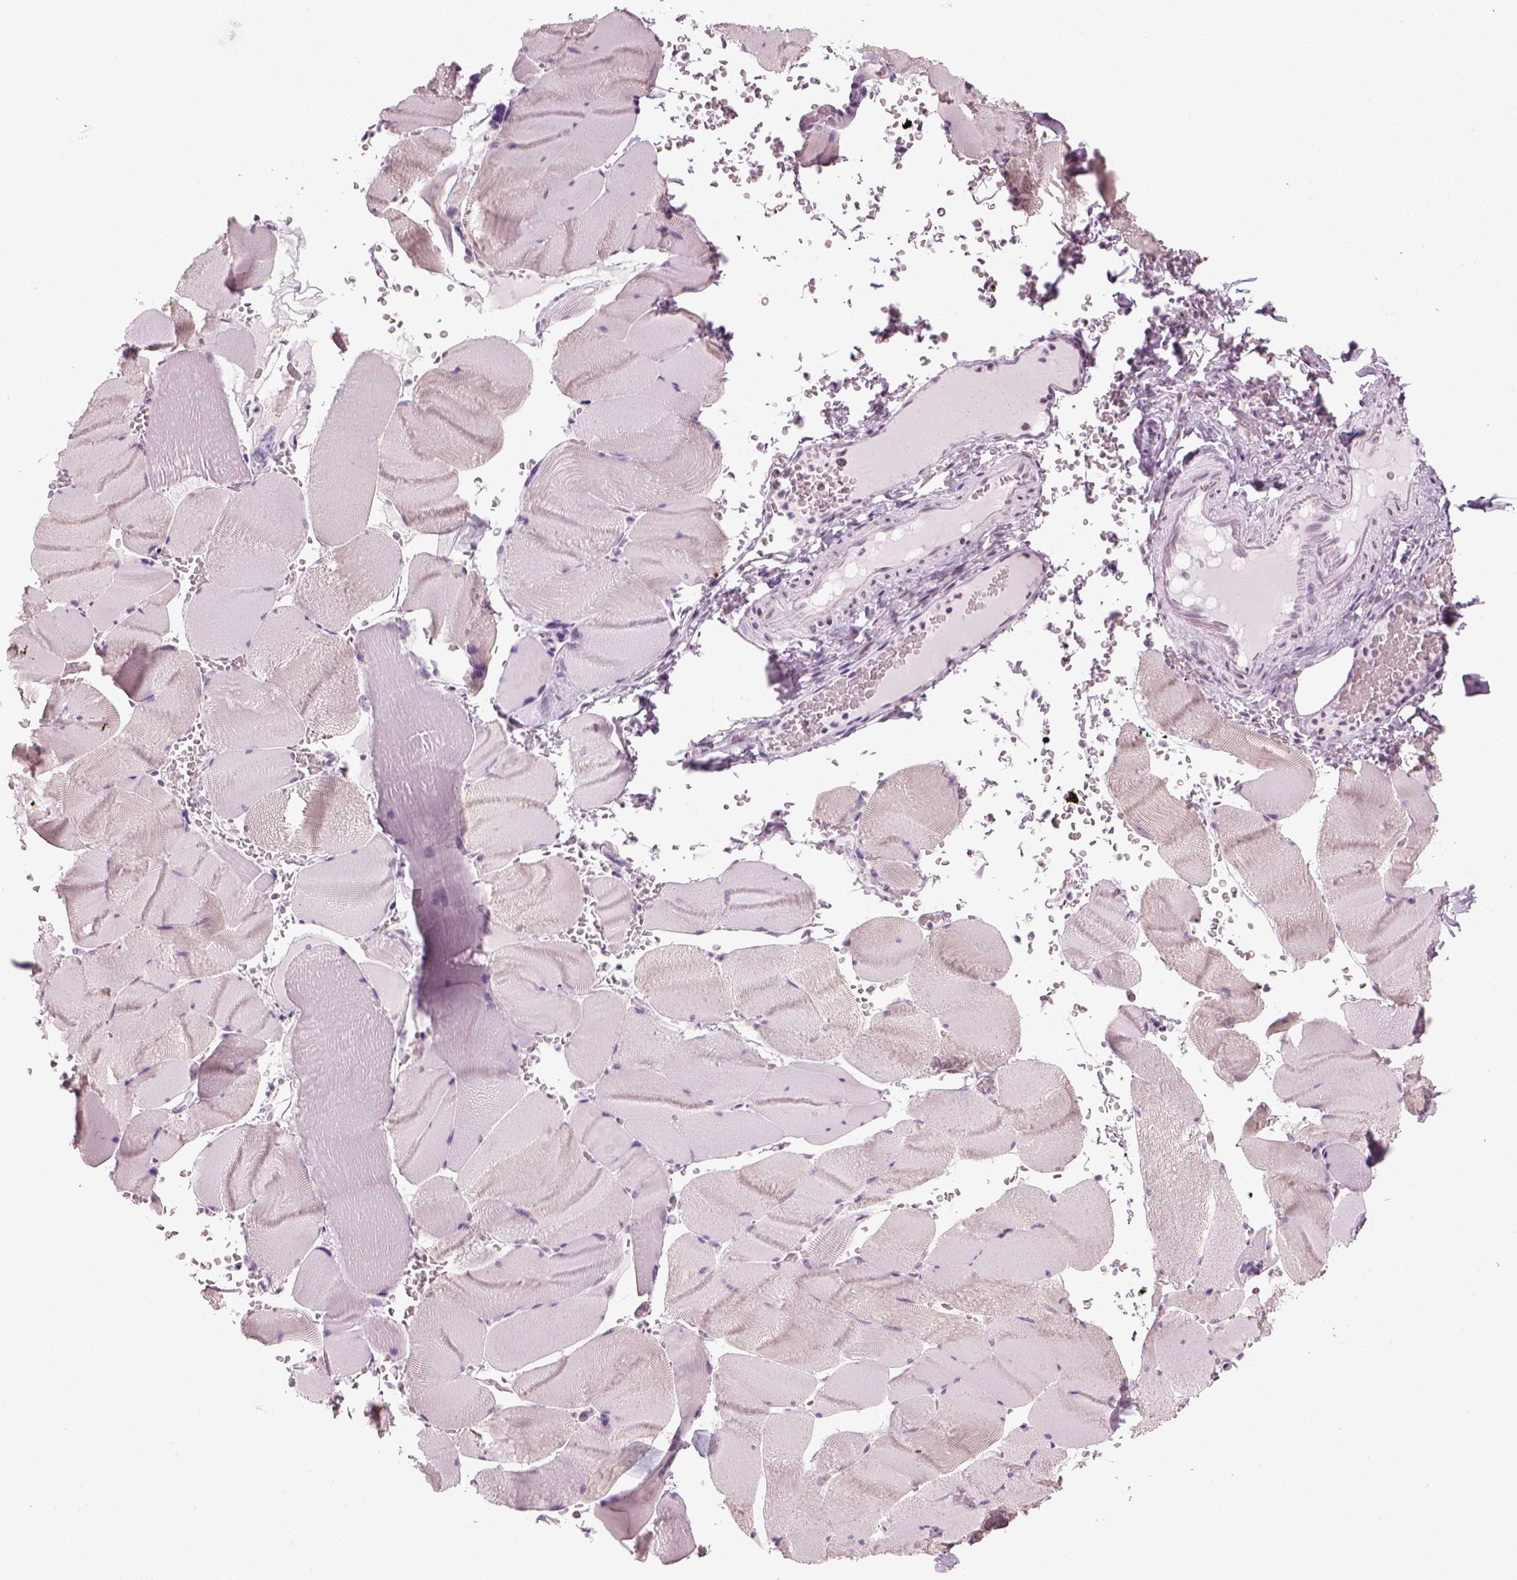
{"staining": {"intensity": "negative", "quantity": "none", "location": "none"}, "tissue": "skeletal muscle", "cell_type": "Myocytes", "image_type": "normal", "snomed": [{"axis": "morphology", "description": "Normal tissue, NOS"}, {"axis": "topography", "description": "Skeletal muscle"}], "caption": "Myocytes show no significant expression in normal skeletal muscle.", "gene": "KCNG2", "patient": {"sex": "male", "age": 56}}